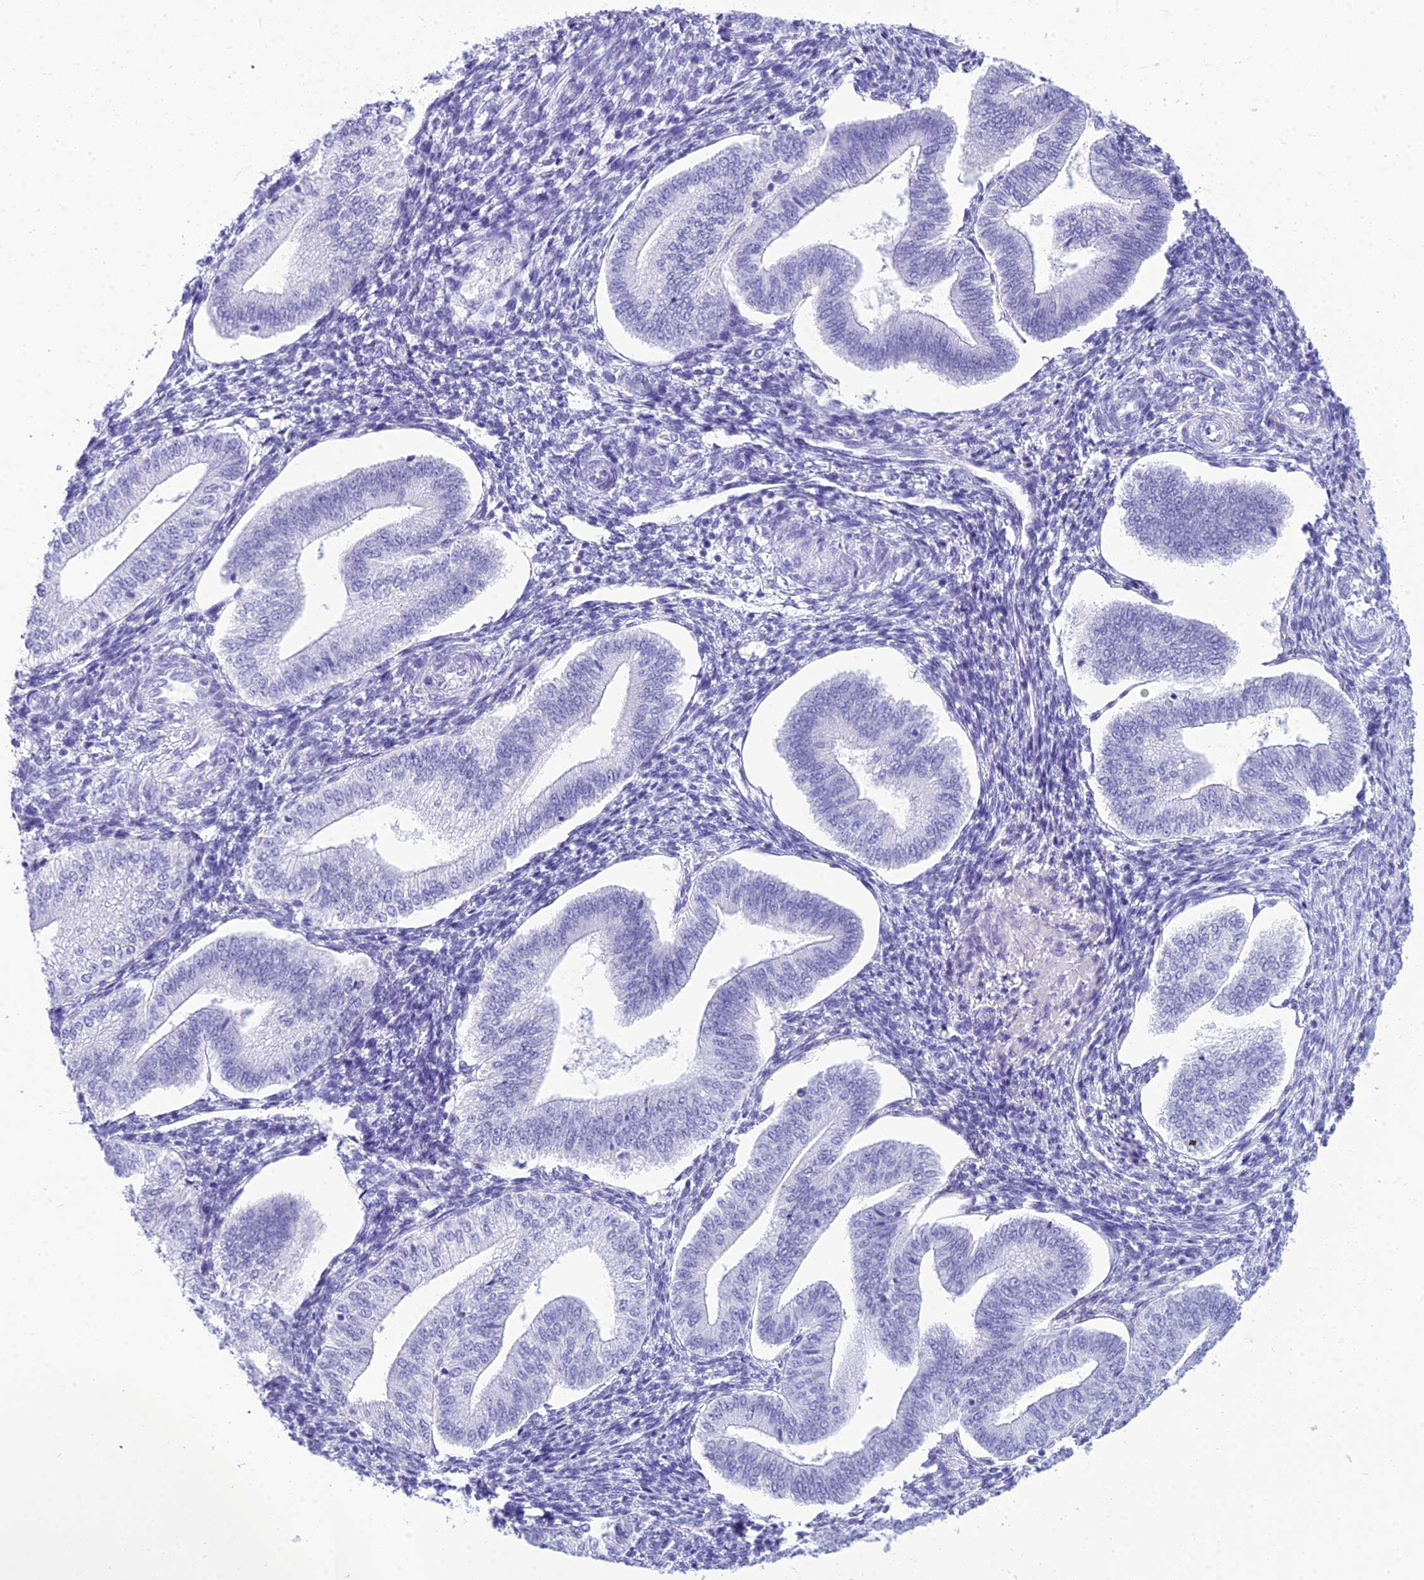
{"staining": {"intensity": "negative", "quantity": "none", "location": "none"}, "tissue": "endometrium", "cell_type": "Cells in endometrial stroma", "image_type": "normal", "snomed": [{"axis": "morphology", "description": "Normal tissue, NOS"}, {"axis": "topography", "description": "Endometrium"}], "caption": "Photomicrograph shows no protein positivity in cells in endometrial stroma of unremarkable endometrium.", "gene": "ZNF442", "patient": {"sex": "female", "age": 34}}